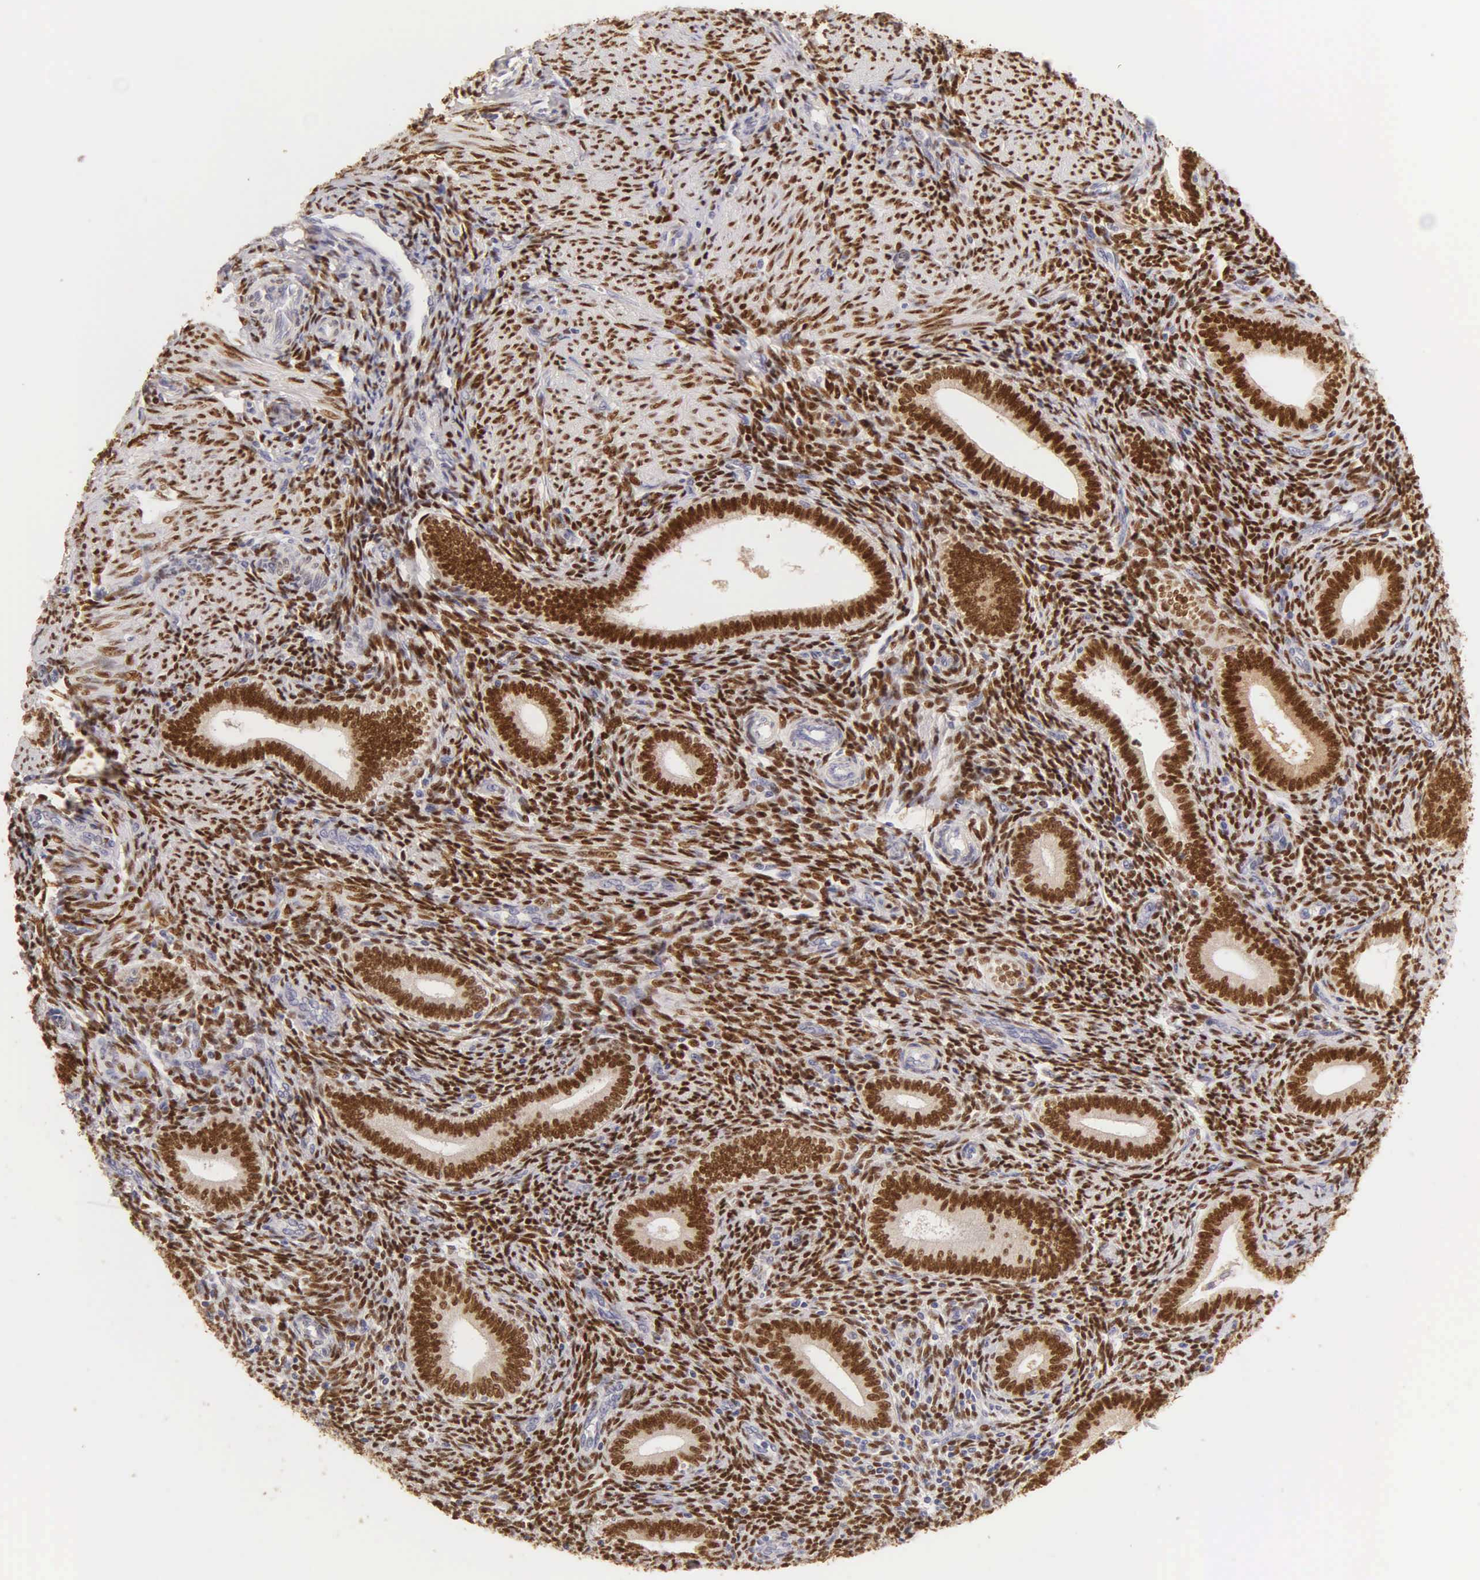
{"staining": {"intensity": "strong", "quantity": ">75%", "location": "nuclear"}, "tissue": "endometrium", "cell_type": "Cells in endometrial stroma", "image_type": "normal", "snomed": [{"axis": "morphology", "description": "Normal tissue, NOS"}, {"axis": "topography", "description": "Endometrium"}], "caption": "Immunohistochemical staining of benign human endometrium demonstrates high levels of strong nuclear staining in about >75% of cells in endometrial stroma.", "gene": "ESR1", "patient": {"sex": "female", "age": 35}}